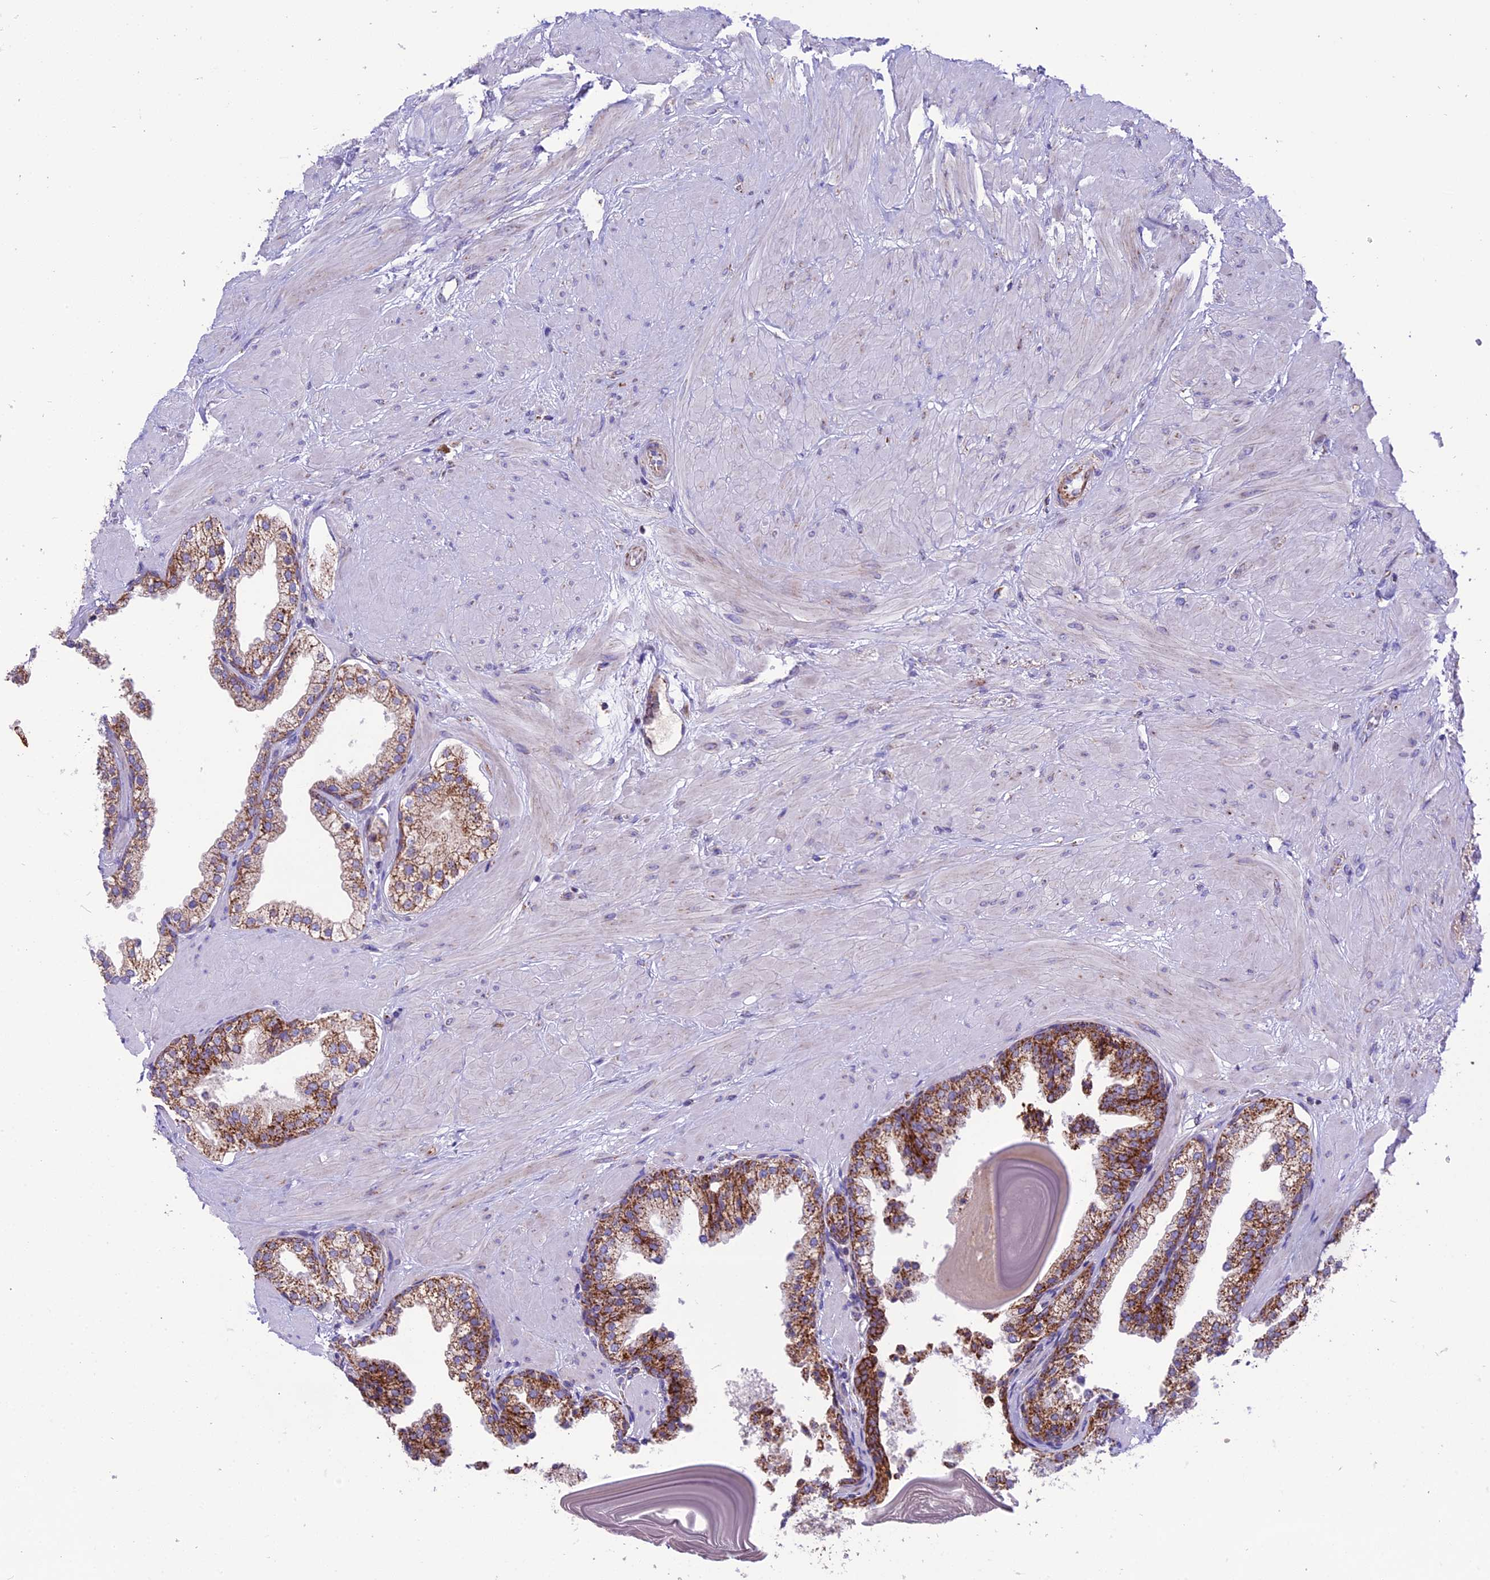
{"staining": {"intensity": "moderate", "quantity": ">75%", "location": "cytoplasmic/membranous"}, "tissue": "prostate", "cell_type": "Glandular cells", "image_type": "normal", "snomed": [{"axis": "morphology", "description": "Normal tissue, NOS"}, {"axis": "topography", "description": "Prostate"}], "caption": "This photomicrograph demonstrates immunohistochemistry staining of unremarkable human prostate, with medium moderate cytoplasmic/membranous positivity in approximately >75% of glandular cells.", "gene": "MRPS34", "patient": {"sex": "male", "age": 48}}